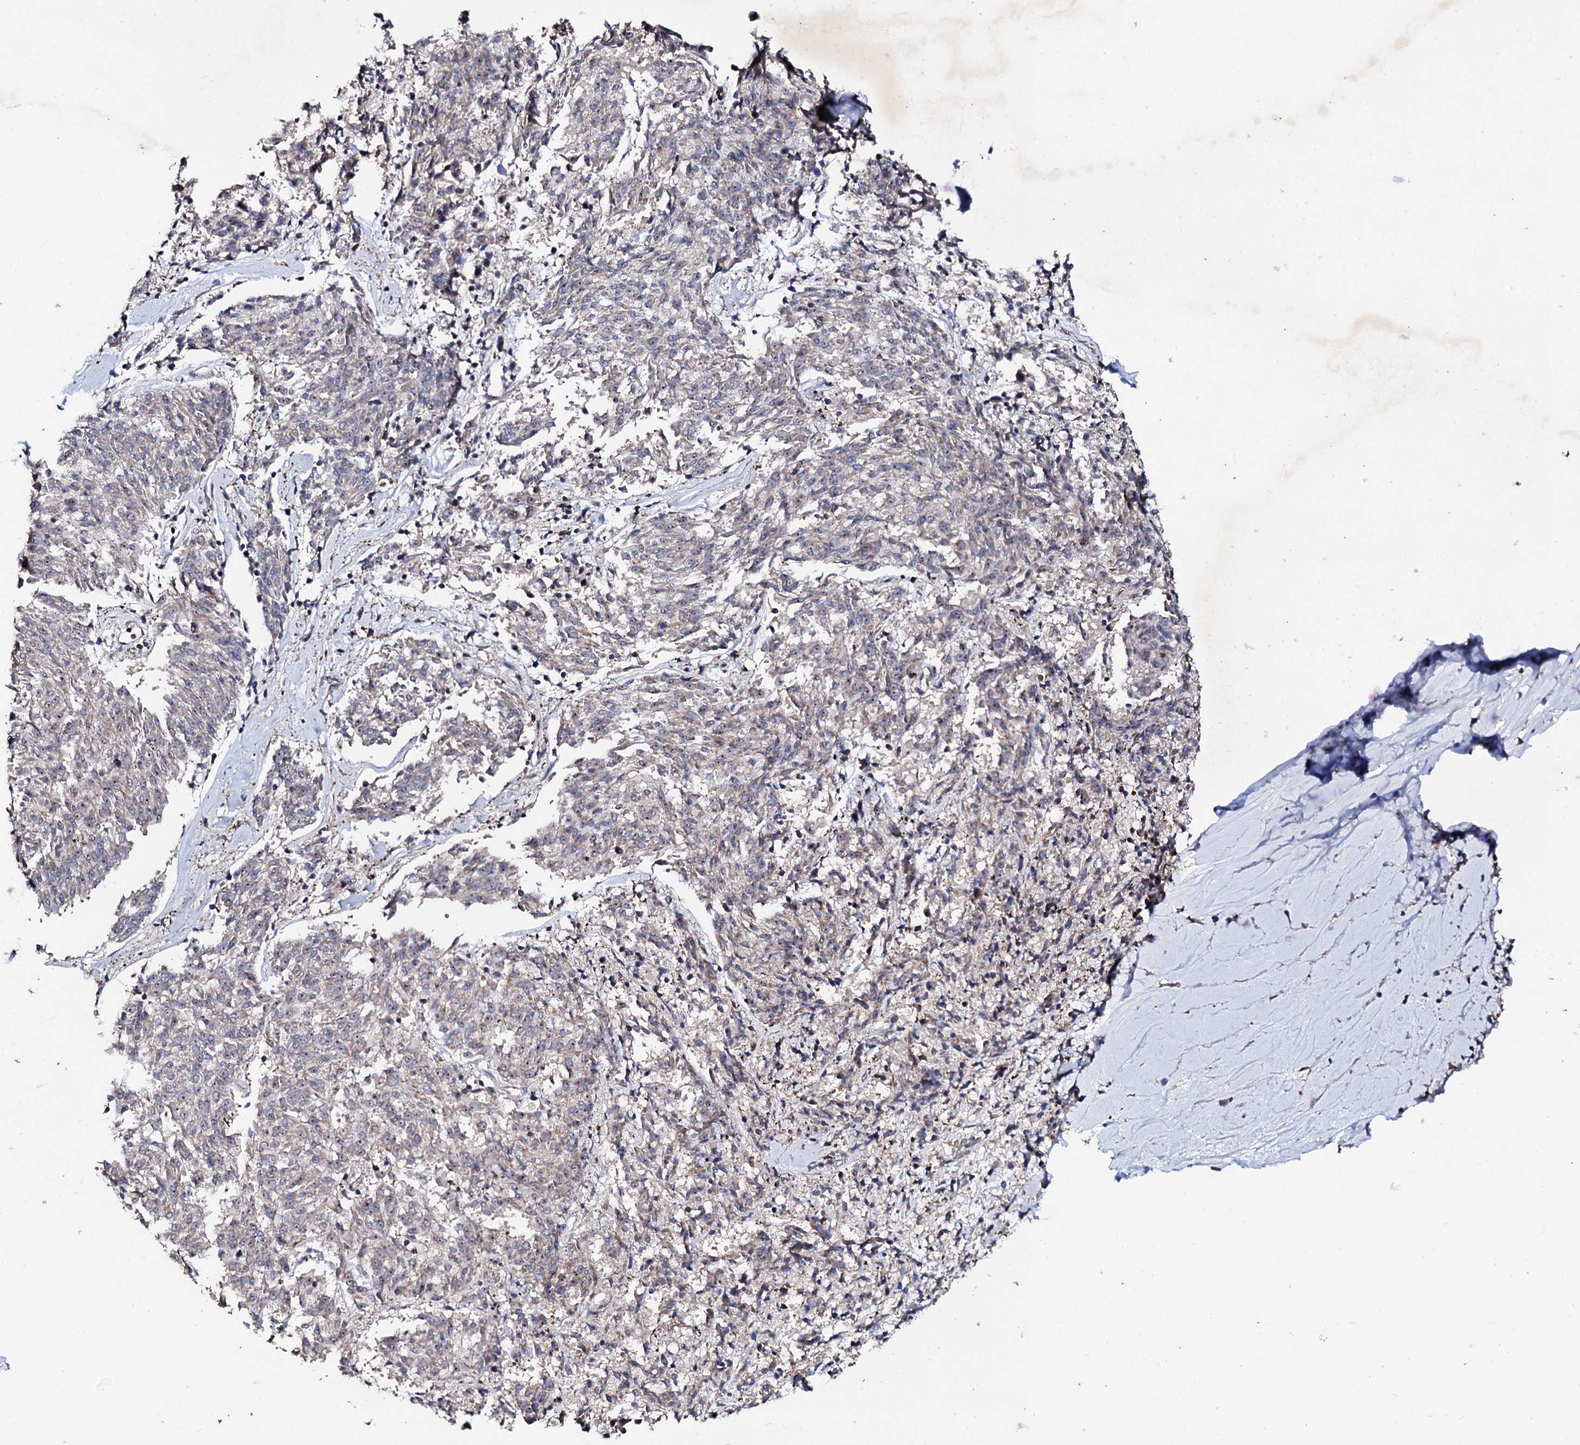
{"staining": {"intensity": "negative", "quantity": "none", "location": "none"}, "tissue": "melanoma", "cell_type": "Tumor cells", "image_type": "cancer", "snomed": [{"axis": "morphology", "description": "Malignant melanoma, NOS"}, {"axis": "topography", "description": "Skin"}], "caption": "Immunohistochemical staining of malignant melanoma exhibits no significant positivity in tumor cells.", "gene": "GTPBP4", "patient": {"sex": "female", "age": 72}}